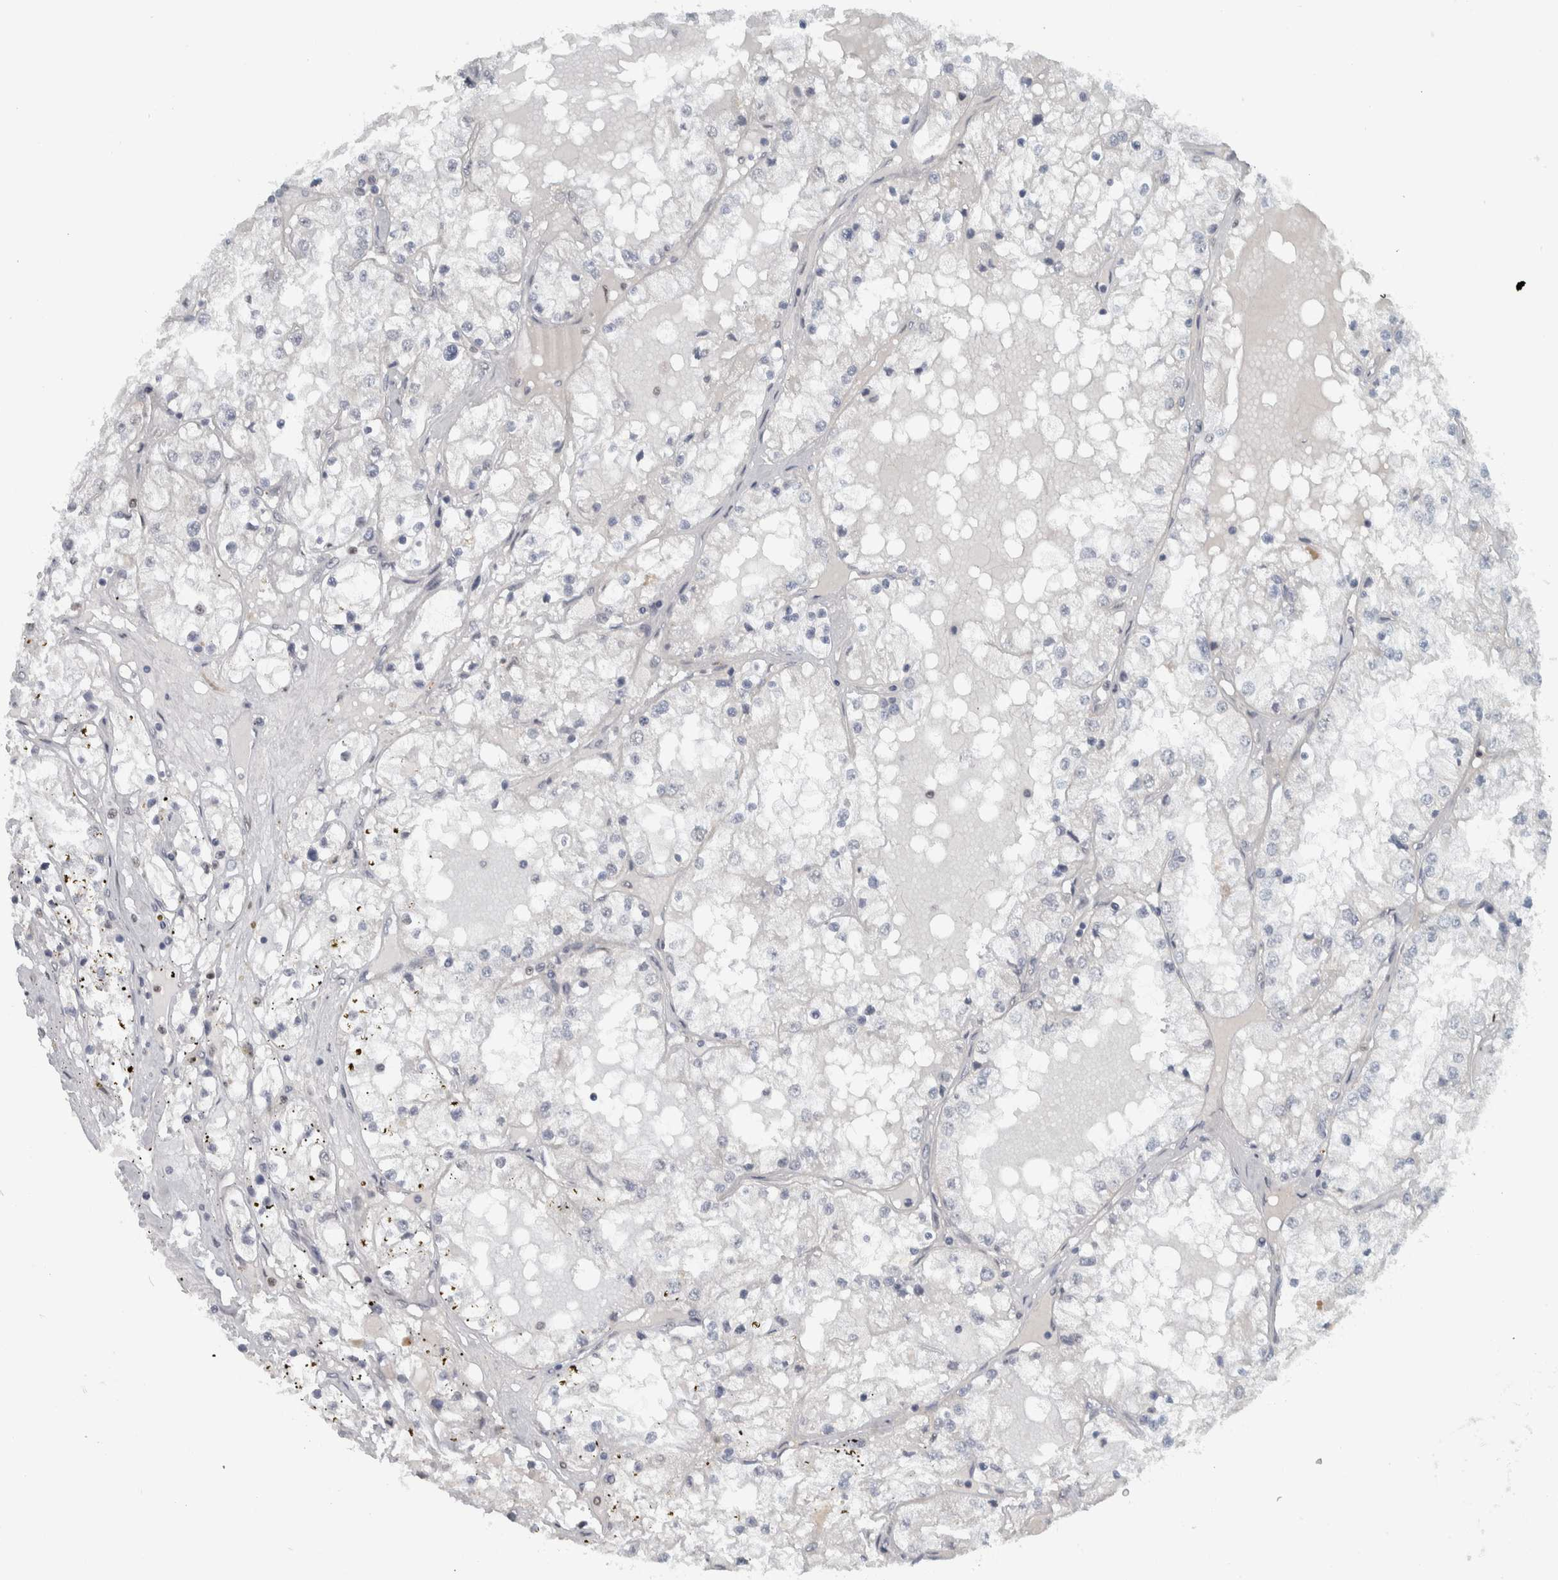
{"staining": {"intensity": "negative", "quantity": "none", "location": "none"}, "tissue": "renal cancer", "cell_type": "Tumor cells", "image_type": "cancer", "snomed": [{"axis": "morphology", "description": "Adenocarcinoma, NOS"}, {"axis": "topography", "description": "Kidney"}], "caption": "IHC image of neoplastic tissue: human adenocarcinoma (renal) stained with DAB shows no significant protein positivity in tumor cells. (DAB (3,3'-diaminobenzidine) immunohistochemistry, high magnification).", "gene": "ADPRM", "patient": {"sex": "male", "age": 68}}